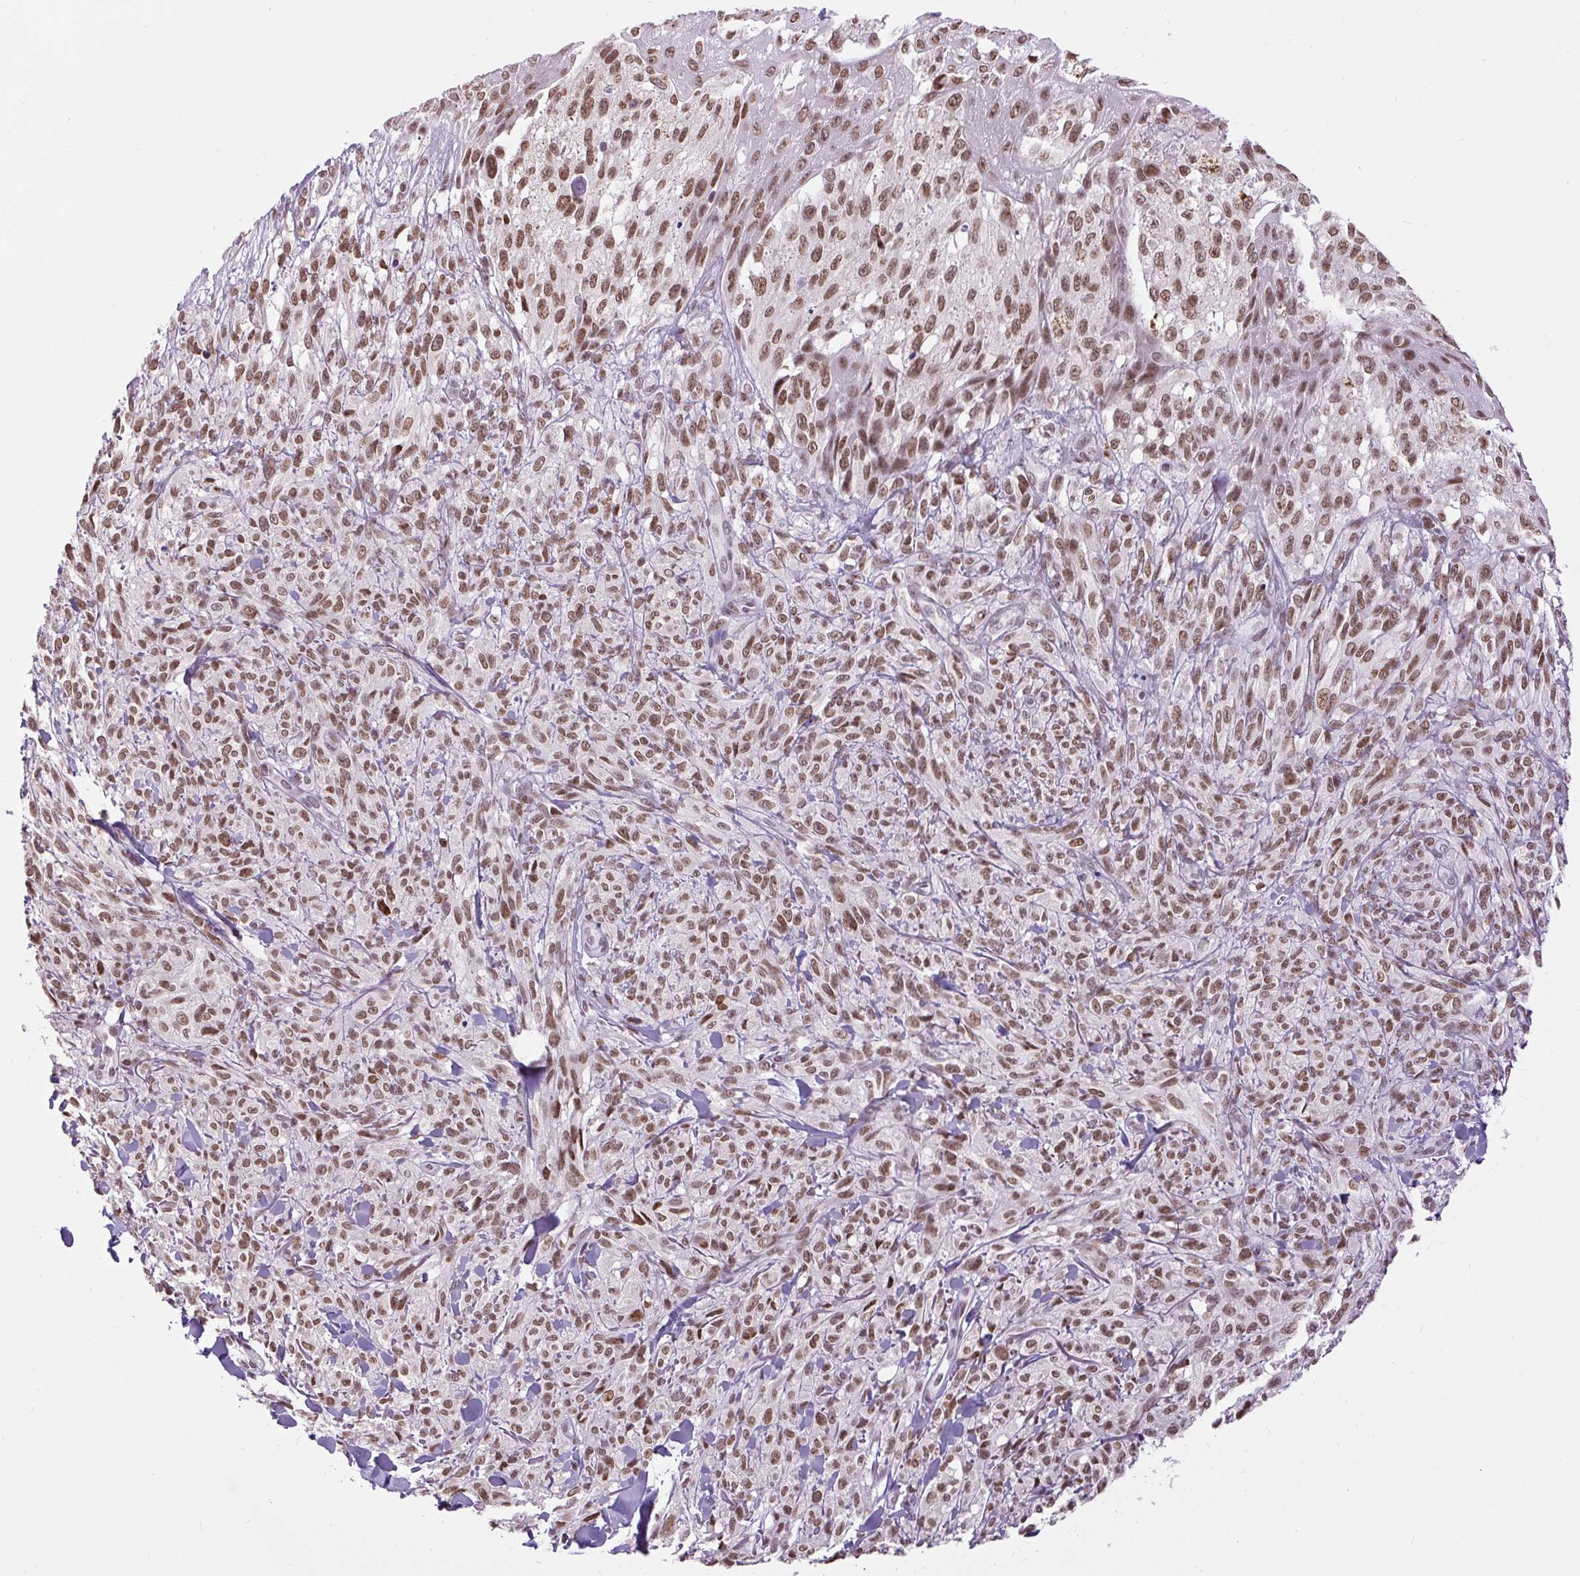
{"staining": {"intensity": "moderate", "quantity": ">75%", "location": "nuclear"}, "tissue": "melanoma", "cell_type": "Tumor cells", "image_type": "cancer", "snomed": [{"axis": "morphology", "description": "Malignant melanoma, NOS"}, {"axis": "topography", "description": "Skin of upper arm"}], "caption": "Immunohistochemical staining of malignant melanoma shows moderate nuclear protein staining in about >75% of tumor cells. (DAB (3,3'-diaminobenzidine) = brown stain, brightfield microscopy at high magnification).", "gene": "ZNF672", "patient": {"sex": "female", "age": 65}}